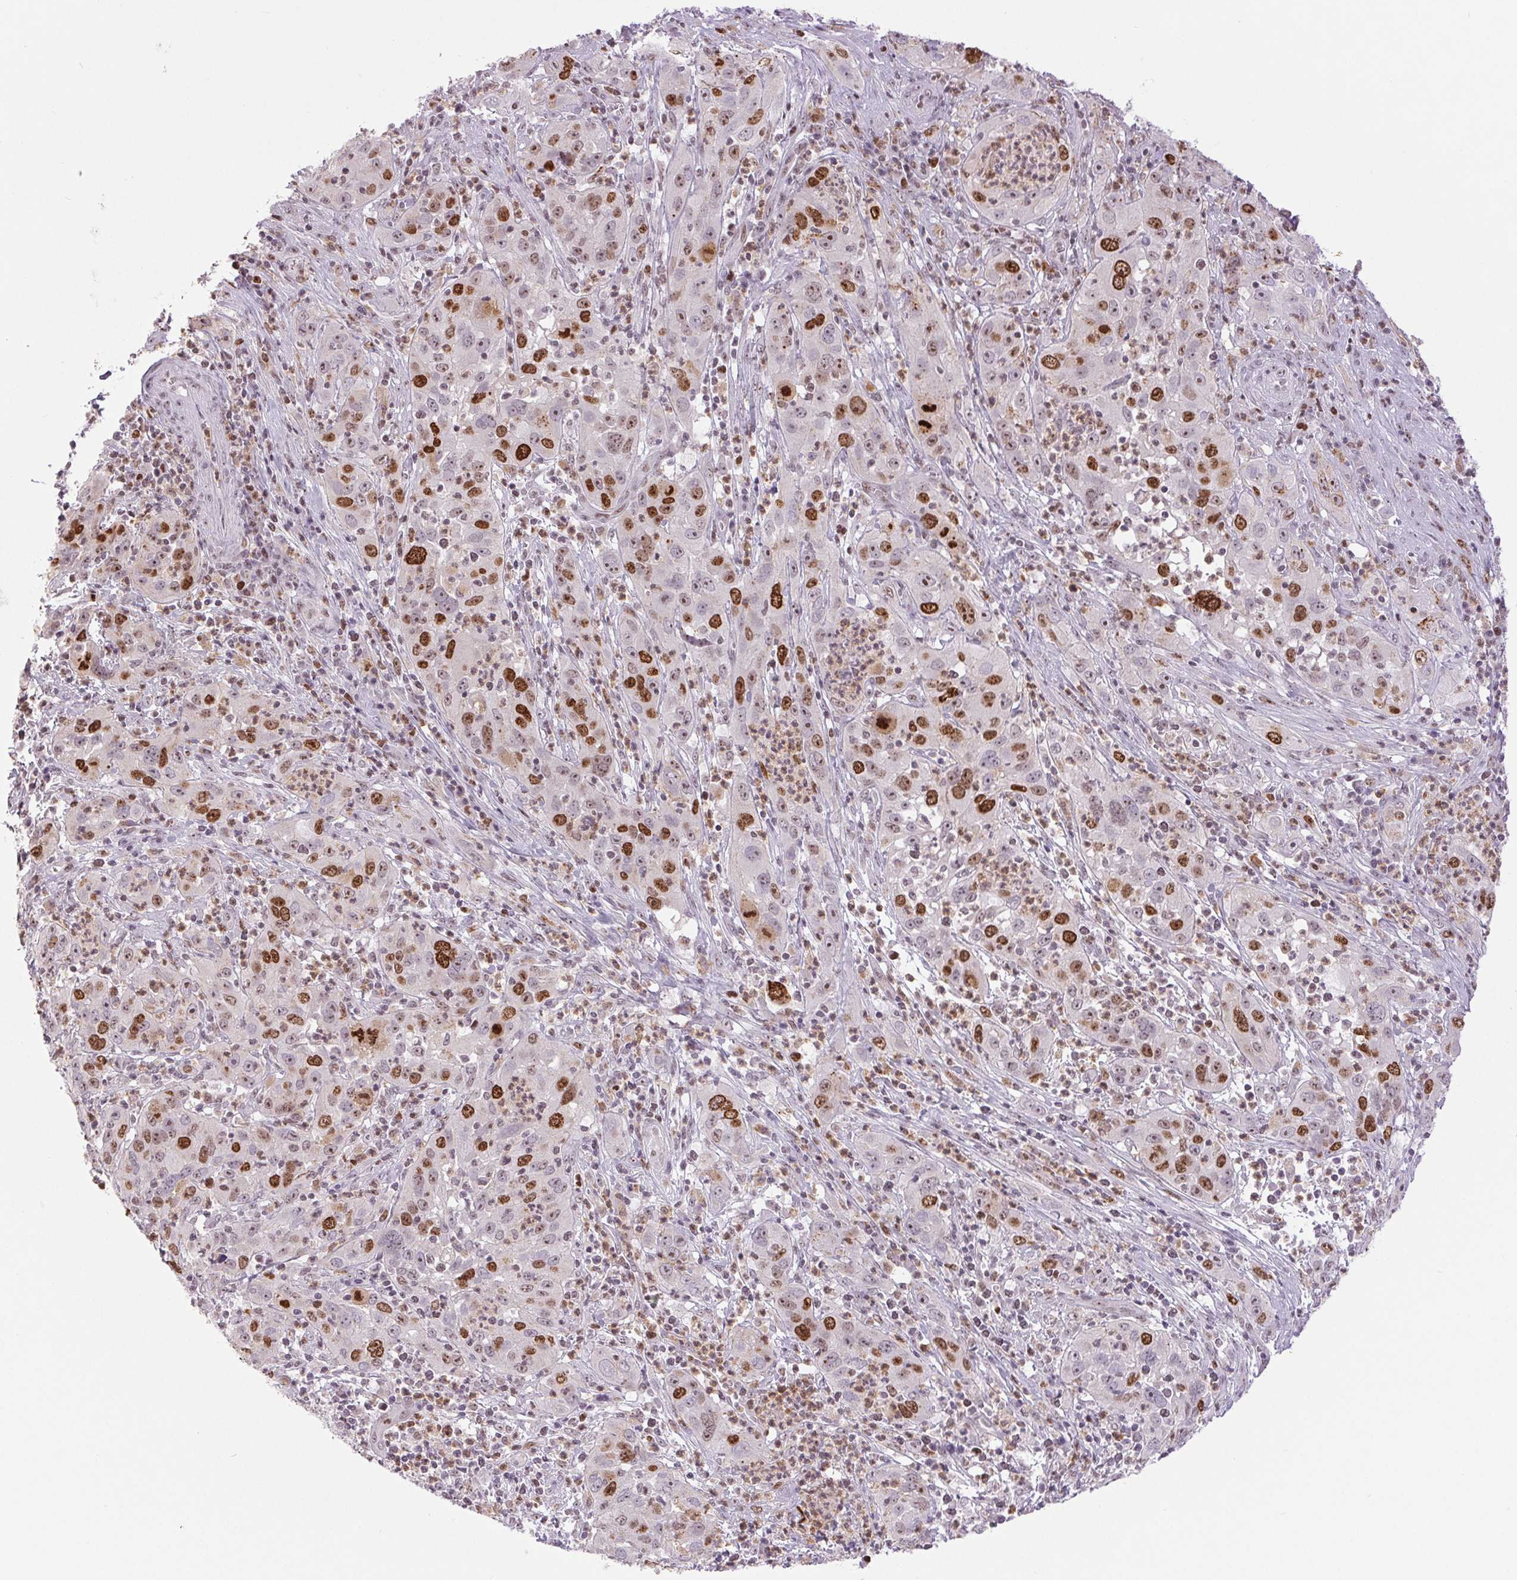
{"staining": {"intensity": "strong", "quantity": "25%-75%", "location": "nuclear"}, "tissue": "cervical cancer", "cell_type": "Tumor cells", "image_type": "cancer", "snomed": [{"axis": "morphology", "description": "Squamous cell carcinoma, NOS"}, {"axis": "topography", "description": "Cervix"}], "caption": "A photomicrograph of human cervical cancer (squamous cell carcinoma) stained for a protein demonstrates strong nuclear brown staining in tumor cells. (DAB (3,3'-diaminobenzidine) IHC with brightfield microscopy, high magnification).", "gene": "SMIM6", "patient": {"sex": "female", "age": 32}}